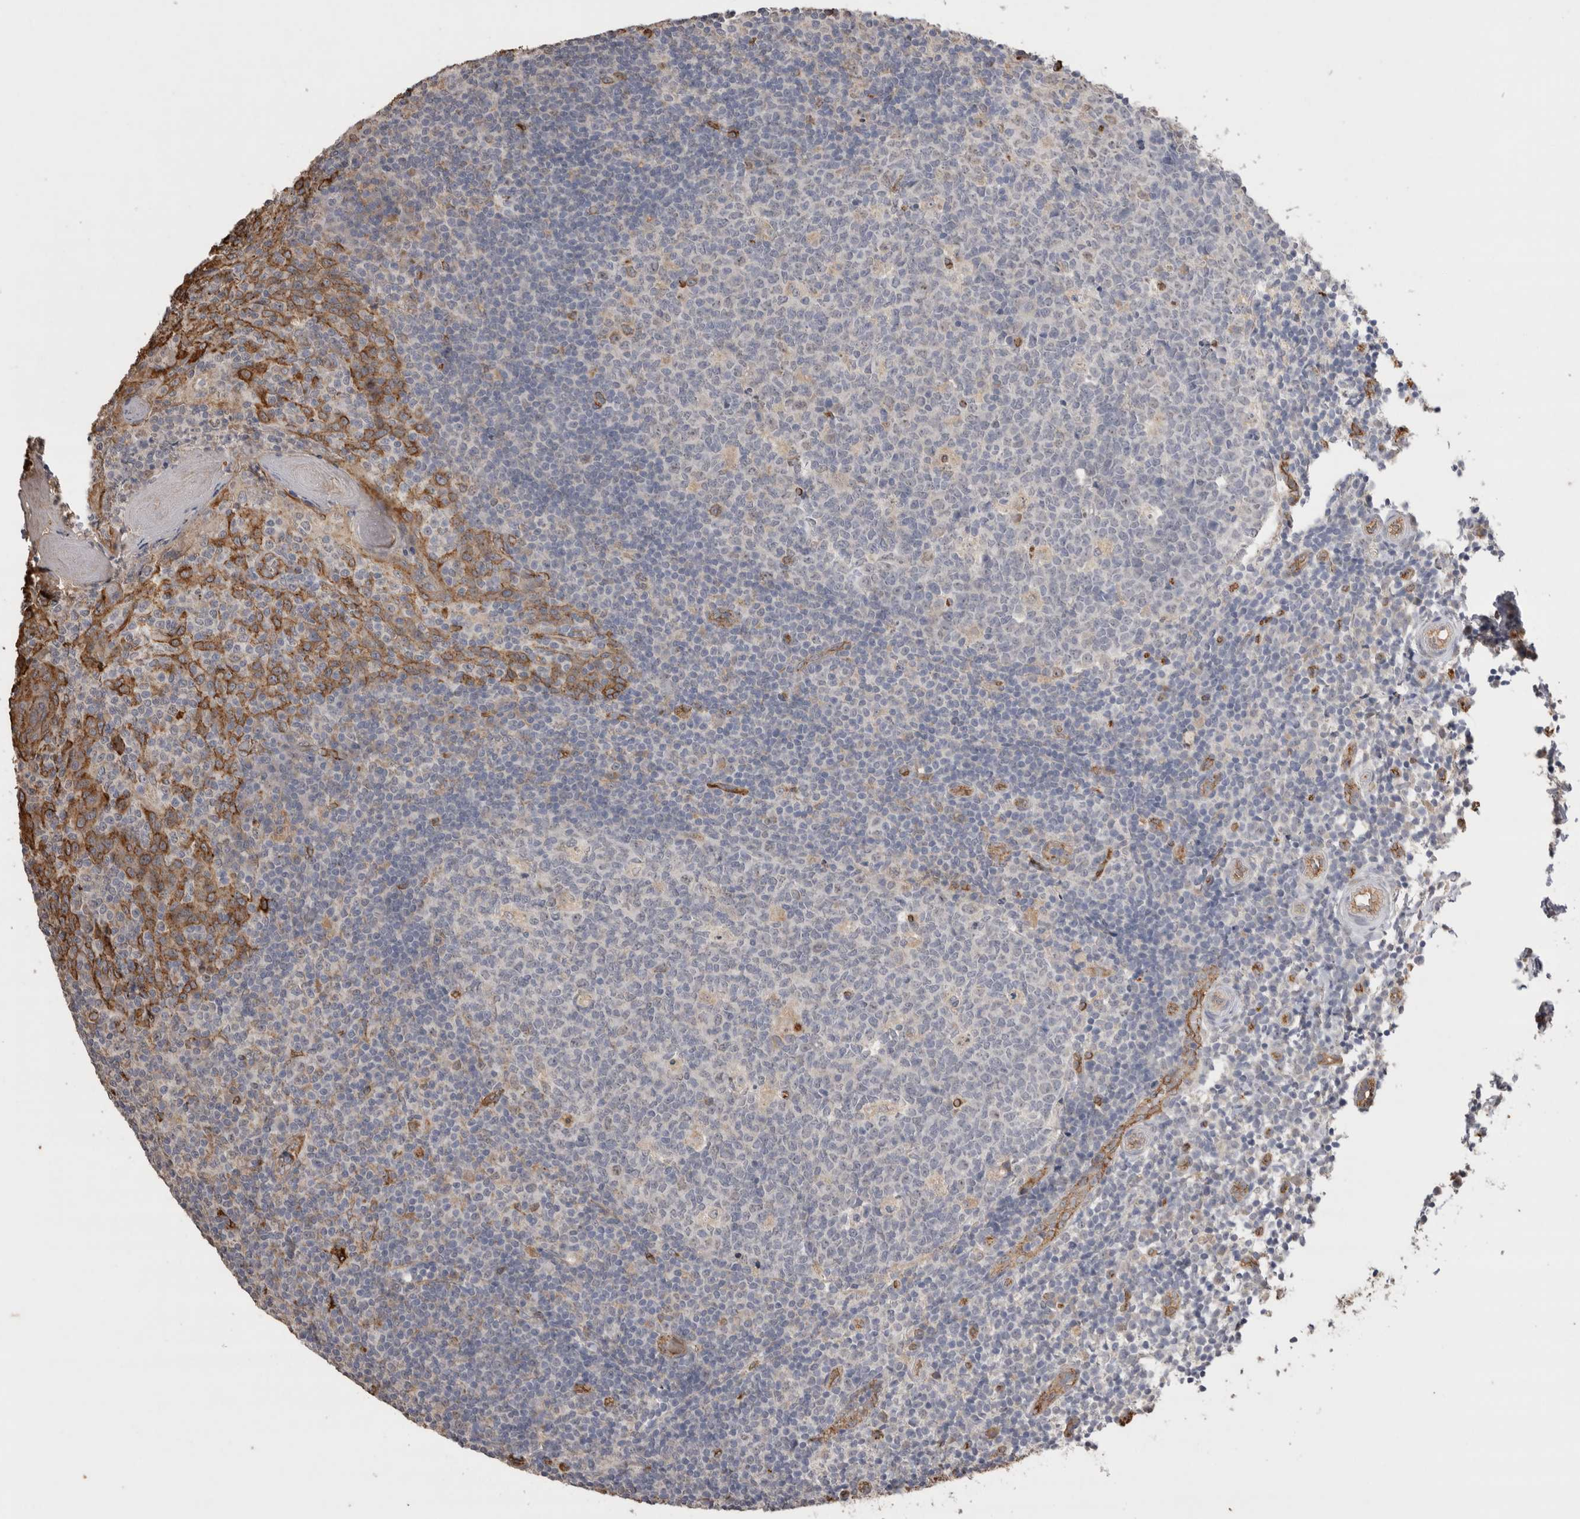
{"staining": {"intensity": "negative", "quantity": "none", "location": "none"}, "tissue": "tonsil", "cell_type": "Germinal center cells", "image_type": "normal", "snomed": [{"axis": "morphology", "description": "Normal tissue, NOS"}, {"axis": "topography", "description": "Tonsil"}], "caption": "Germinal center cells are negative for protein expression in unremarkable human tonsil. The staining is performed using DAB (3,3'-diaminobenzidine) brown chromogen with nuclei counter-stained in using hematoxylin.", "gene": "IL27", "patient": {"sex": "female", "age": 19}}